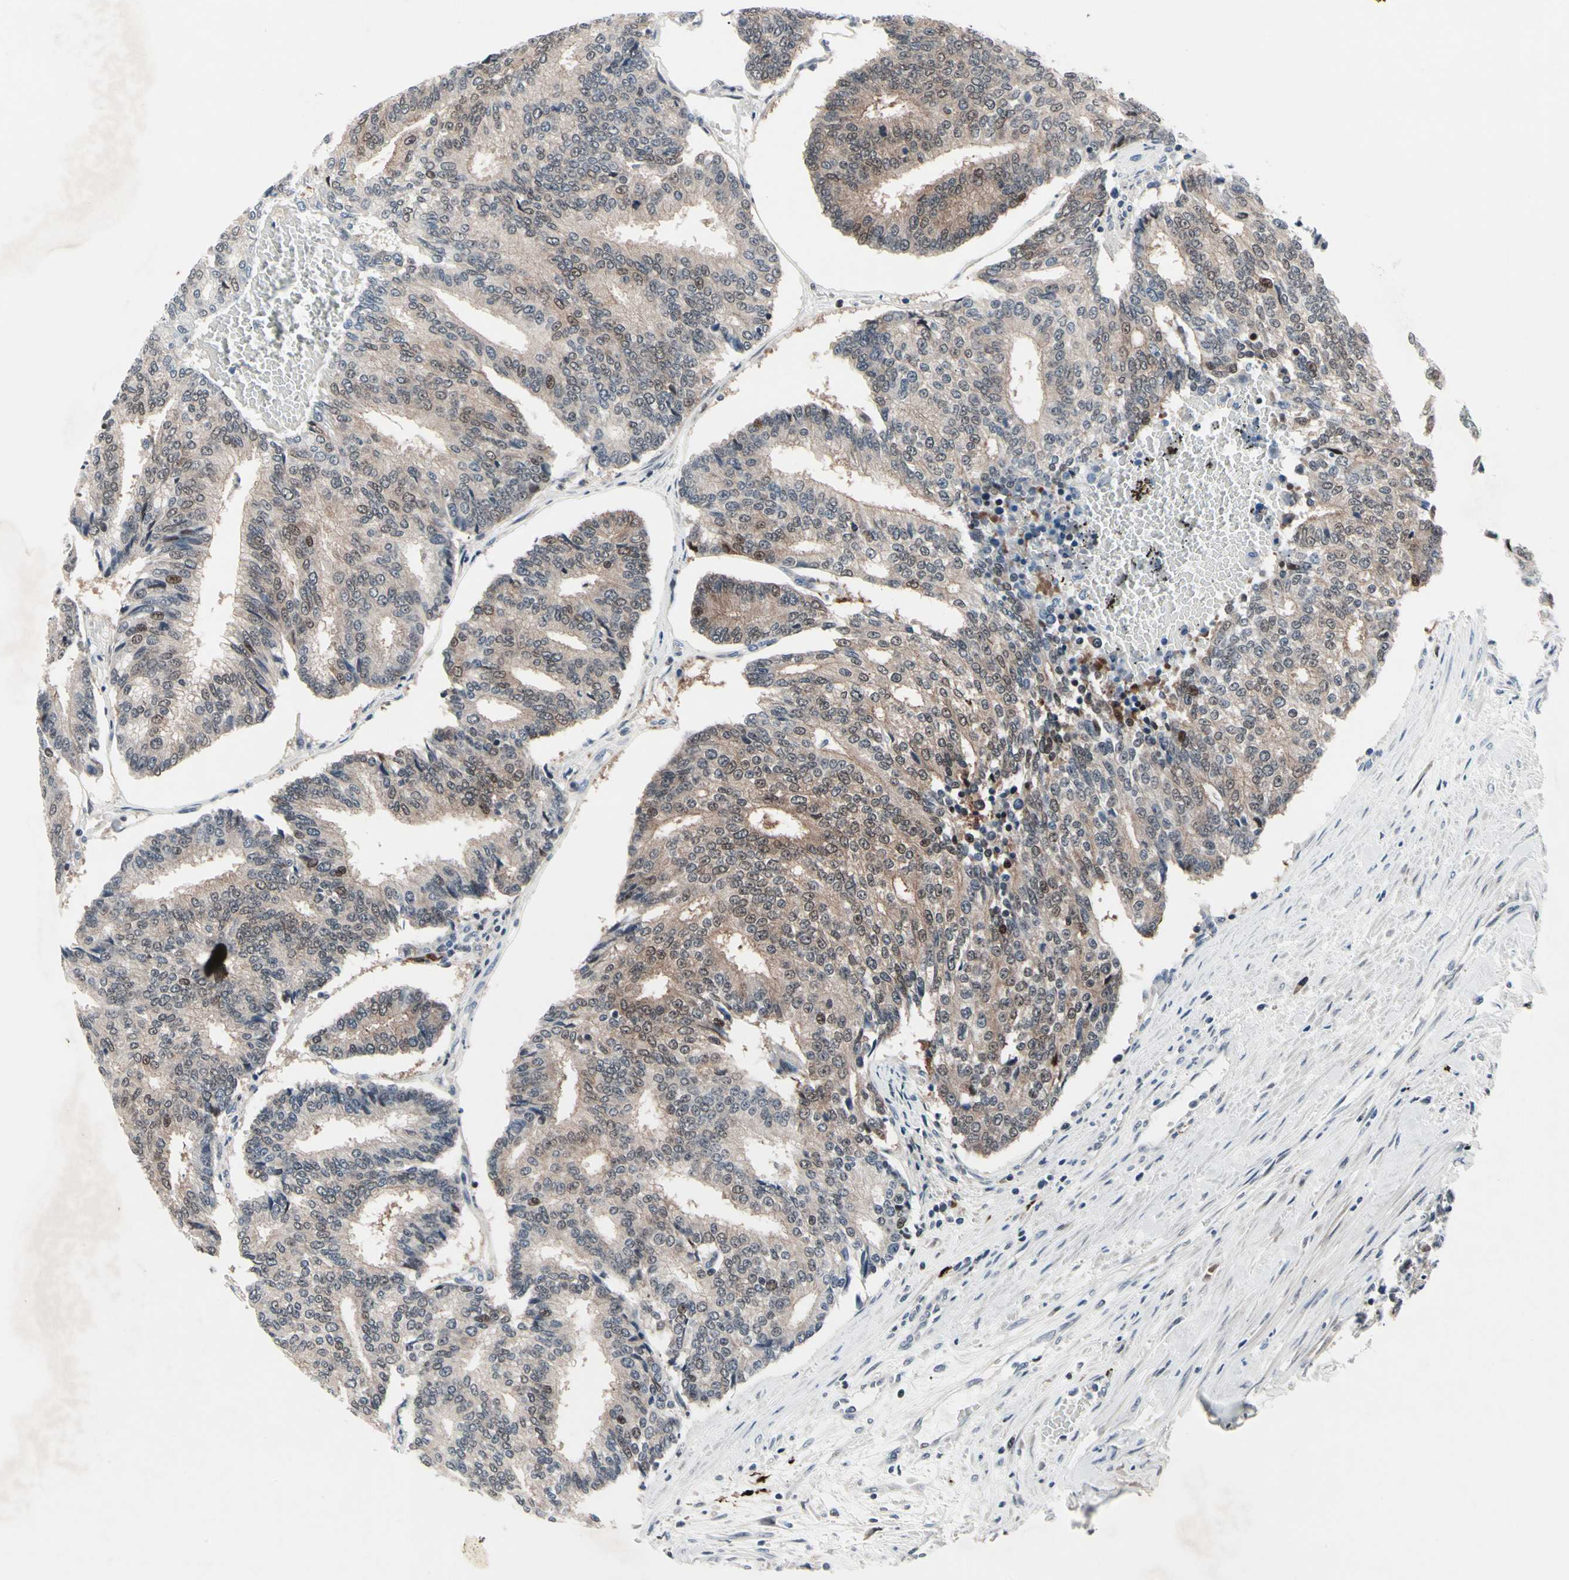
{"staining": {"intensity": "weak", "quantity": ">75%", "location": "cytoplasmic/membranous,nuclear"}, "tissue": "prostate cancer", "cell_type": "Tumor cells", "image_type": "cancer", "snomed": [{"axis": "morphology", "description": "Adenocarcinoma, High grade"}, {"axis": "topography", "description": "Prostate"}], "caption": "Immunohistochemistry (IHC) staining of prostate cancer, which exhibits low levels of weak cytoplasmic/membranous and nuclear expression in about >75% of tumor cells indicating weak cytoplasmic/membranous and nuclear protein expression. The staining was performed using DAB (brown) for protein detection and nuclei were counterstained in hematoxylin (blue).", "gene": "TXN", "patient": {"sex": "male", "age": 55}}